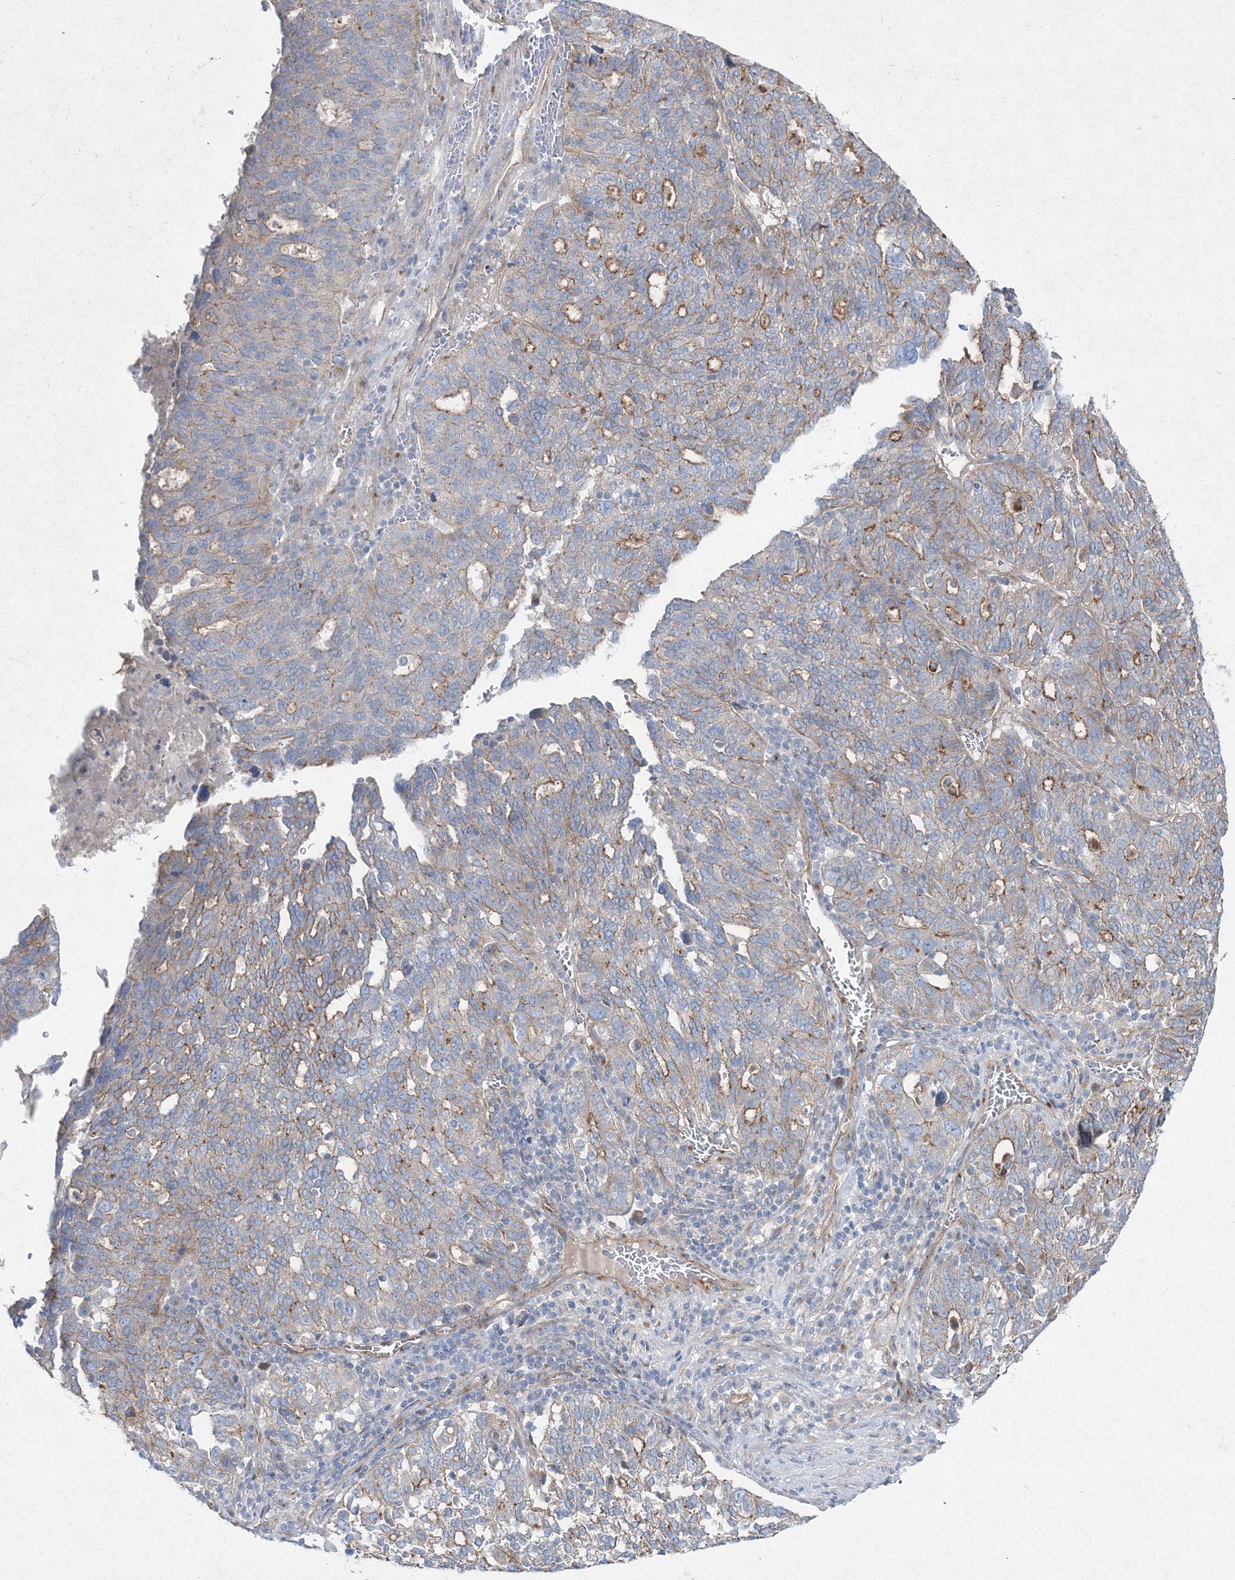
{"staining": {"intensity": "moderate", "quantity": "25%-75%", "location": "cytoplasmic/membranous"}, "tissue": "ovarian cancer", "cell_type": "Tumor cells", "image_type": "cancer", "snomed": [{"axis": "morphology", "description": "Cystadenocarcinoma, serous, NOS"}, {"axis": "topography", "description": "Ovary"}], "caption": "Protein expression analysis of human ovarian cancer reveals moderate cytoplasmic/membranous expression in approximately 25%-75% of tumor cells.", "gene": "NAA40", "patient": {"sex": "female", "age": 59}}